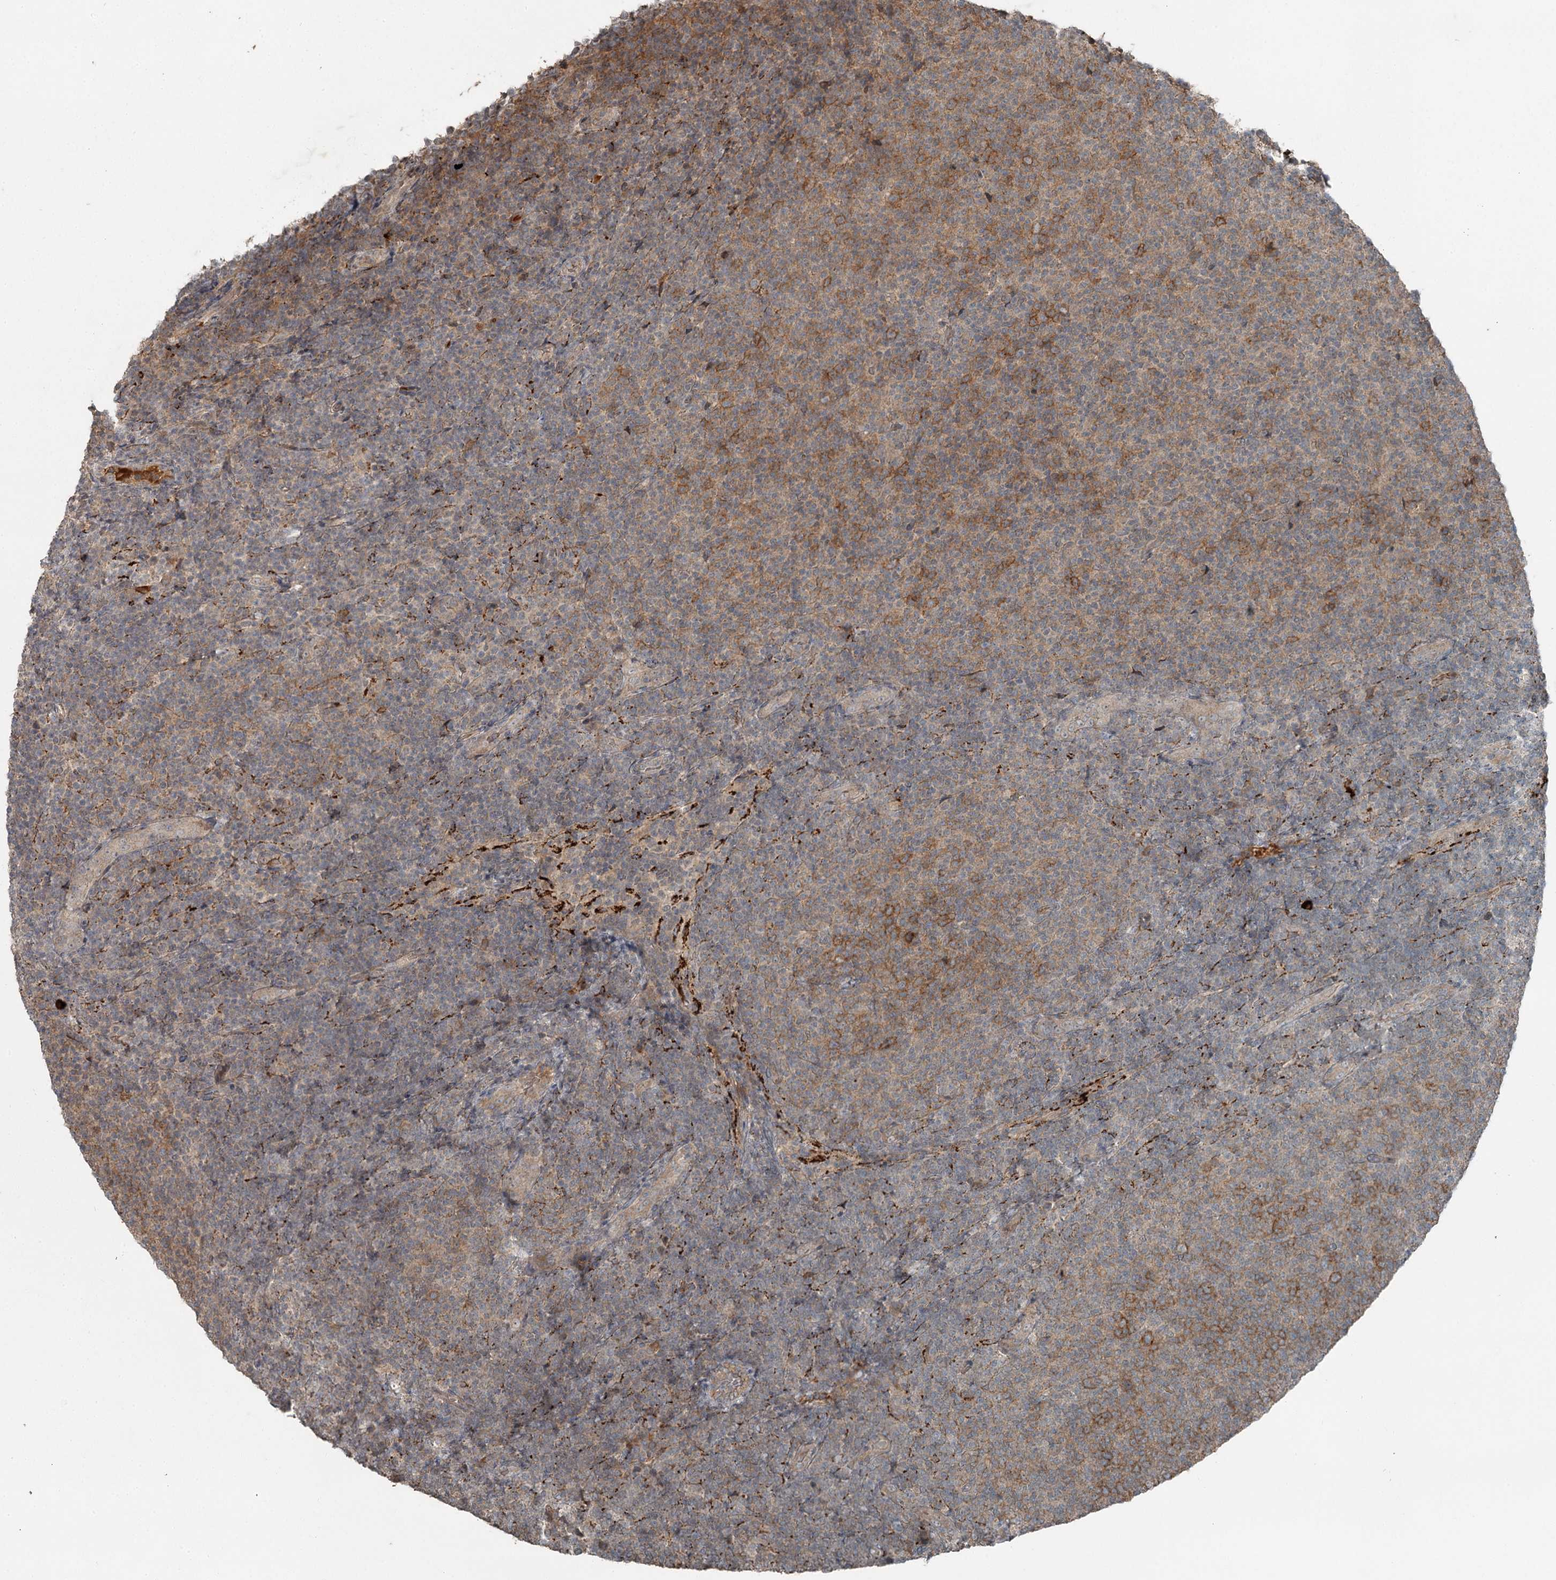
{"staining": {"intensity": "moderate", "quantity": "25%-75%", "location": "cytoplasmic/membranous"}, "tissue": "lymphoma", "cell_type": "Tumor cells", "image_type": "cancer", "snomed": [{"axis": "morphology", "description": "Malignant lymphoma, non-Hodgkin's type, Low grade"}, {"axis": "topography", "description": "Lymph node"}], "caption": "Protein staining of lymphoma tissue displays moderate cytoplasmic/membranous staining in about 25%-75% of tumor cells.", "gene": "SLC39A8", "patient": {"sex": "male", "age": 66}}